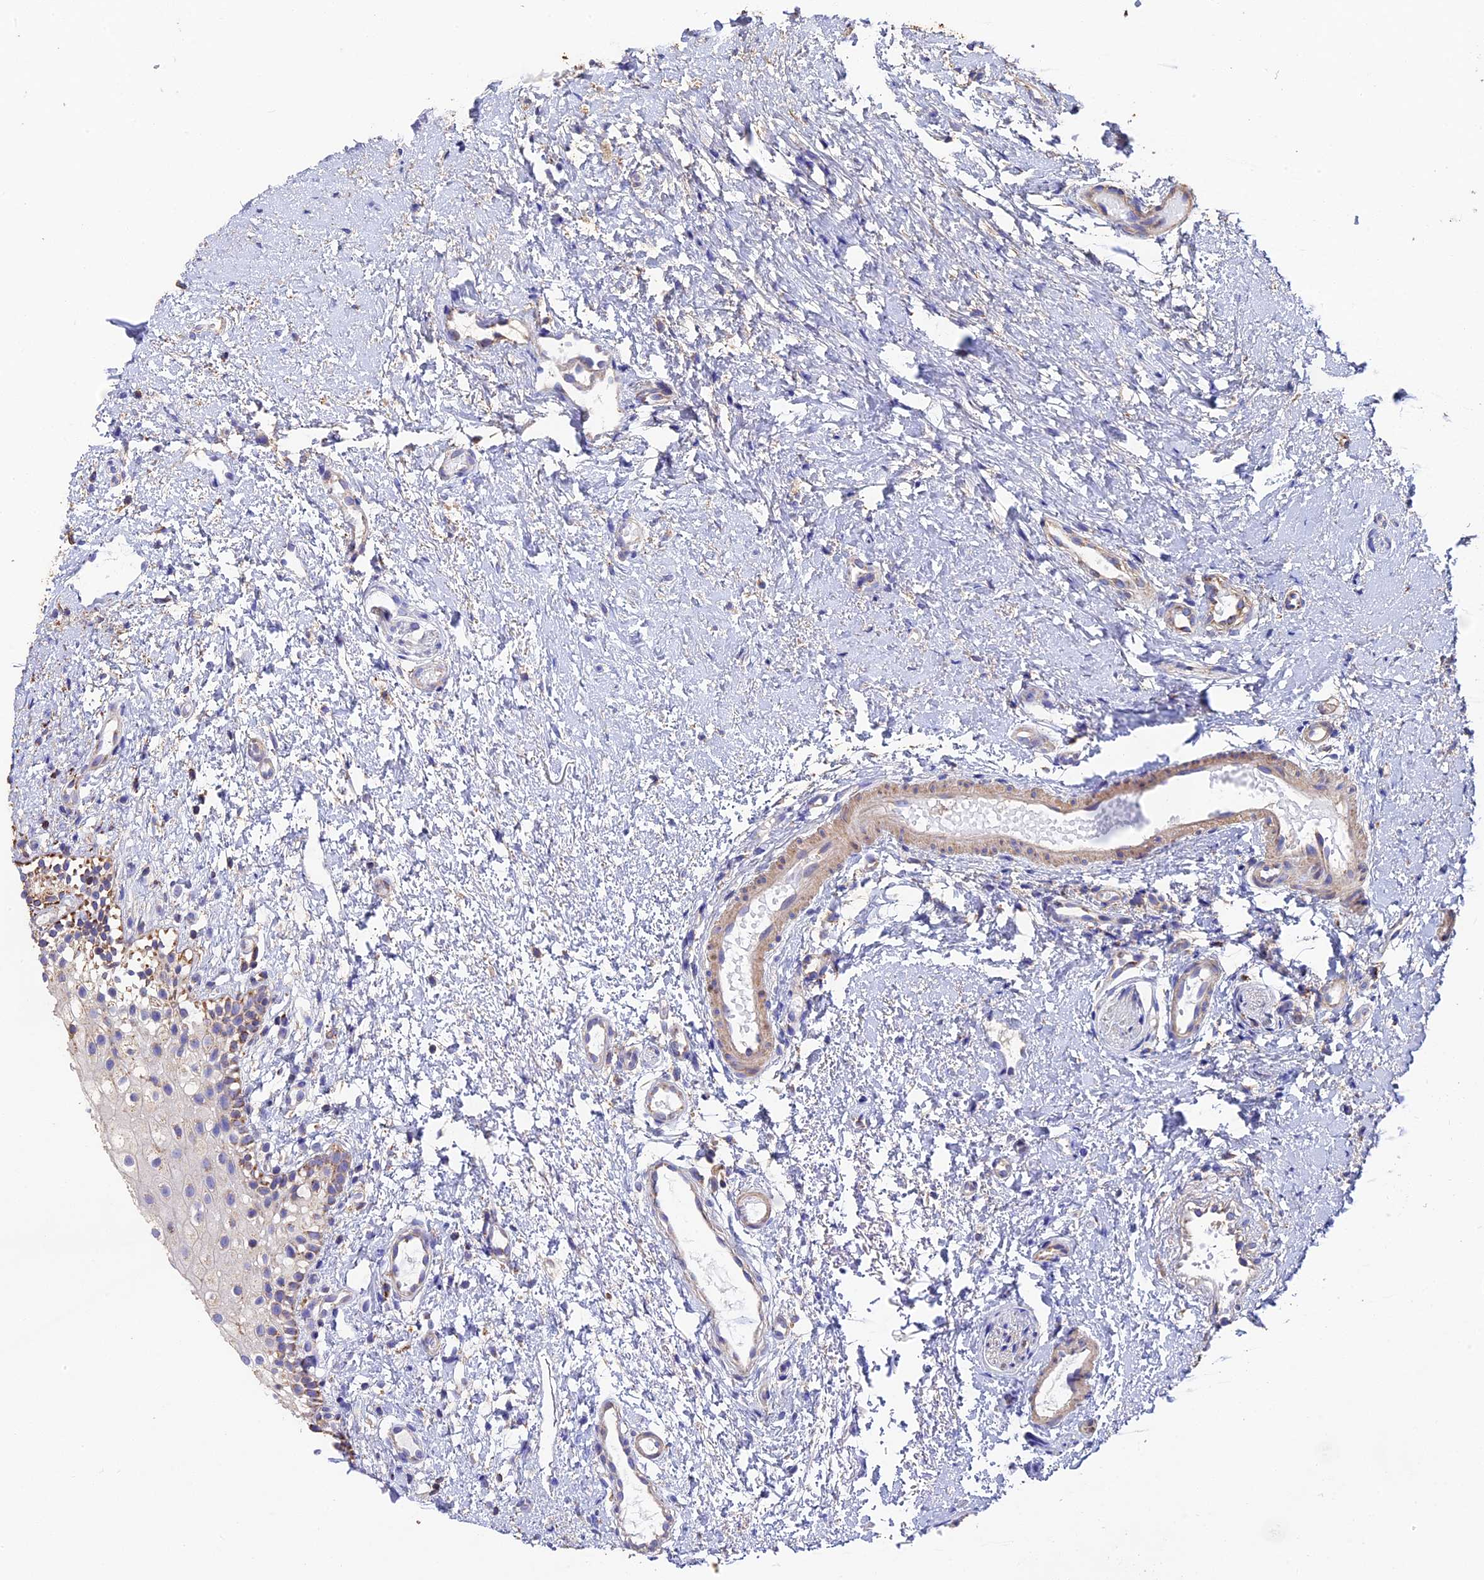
{"staining": {"intensity": "moderate", "quantity": "25%-75%", "location": "cytoplasmic/membranous"}, "tissue": "oral mucosa", "cell_type": "Squamous epithelial cells", "image_type": "normal", "snomed": [{"axis": "morphology", "description": "Normal tissue, NOS"}, {"axis": "topography", "description": "Oral tissue"}], "caption": "A high-resolution photomicrograph shows IHC staining of unremarkable oral mucosa, which displays moderate cytoplasmic/membranous positivity in about 25%-75% of squamous epithelial cells. (Stains: DAB (3,3'-diaminobenzidine) in brown, nuclei in blue, Microscopy: brightfield microscopy at high magnification).", "gene": "ADAT1", "patient": {"sex": "female", "age": 13}}